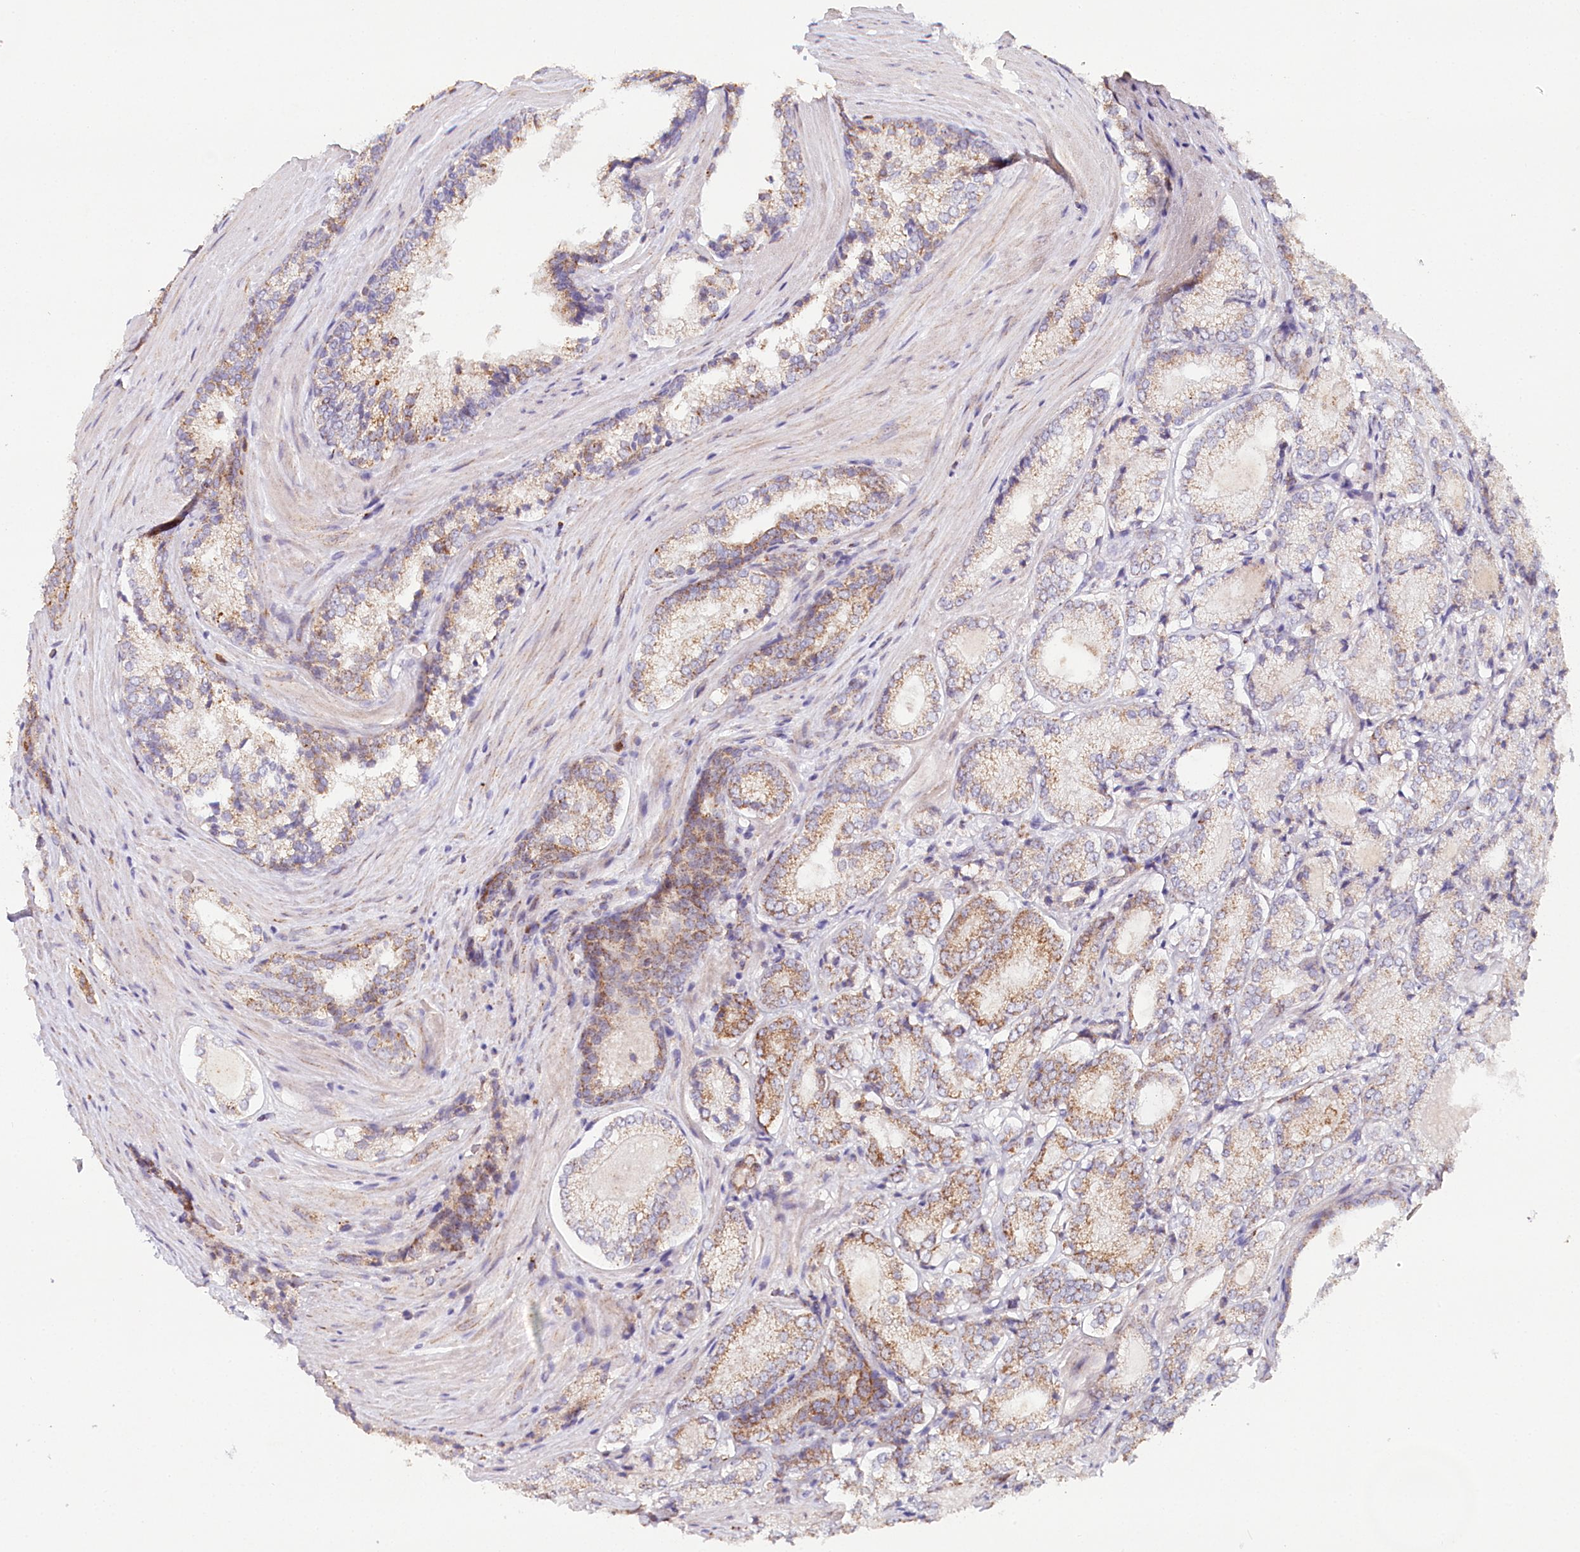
{"staining": {"intensity": "moderate", "quantity": "<25%", "location": "cytoplasmic/membranous"}, "tissue": "prostate cancer", "cell_type": "Tumor cells", "image_type": "cancer", "snomed": [{"axis": "morphology", "description": "Adenocarcinoma, Low grade"}, {"axis": "topography", "description": "Prostate"}], "caption": "Immunohistochemical staining of human prostate cancer (low-grade adenocarcinoma) reveals low levels of moderate cytoplasmic/membranous protein positivity in about <25% of tumor cells.", "gene": "MMP25", "patient": {"sex": "male", "age": 74}}